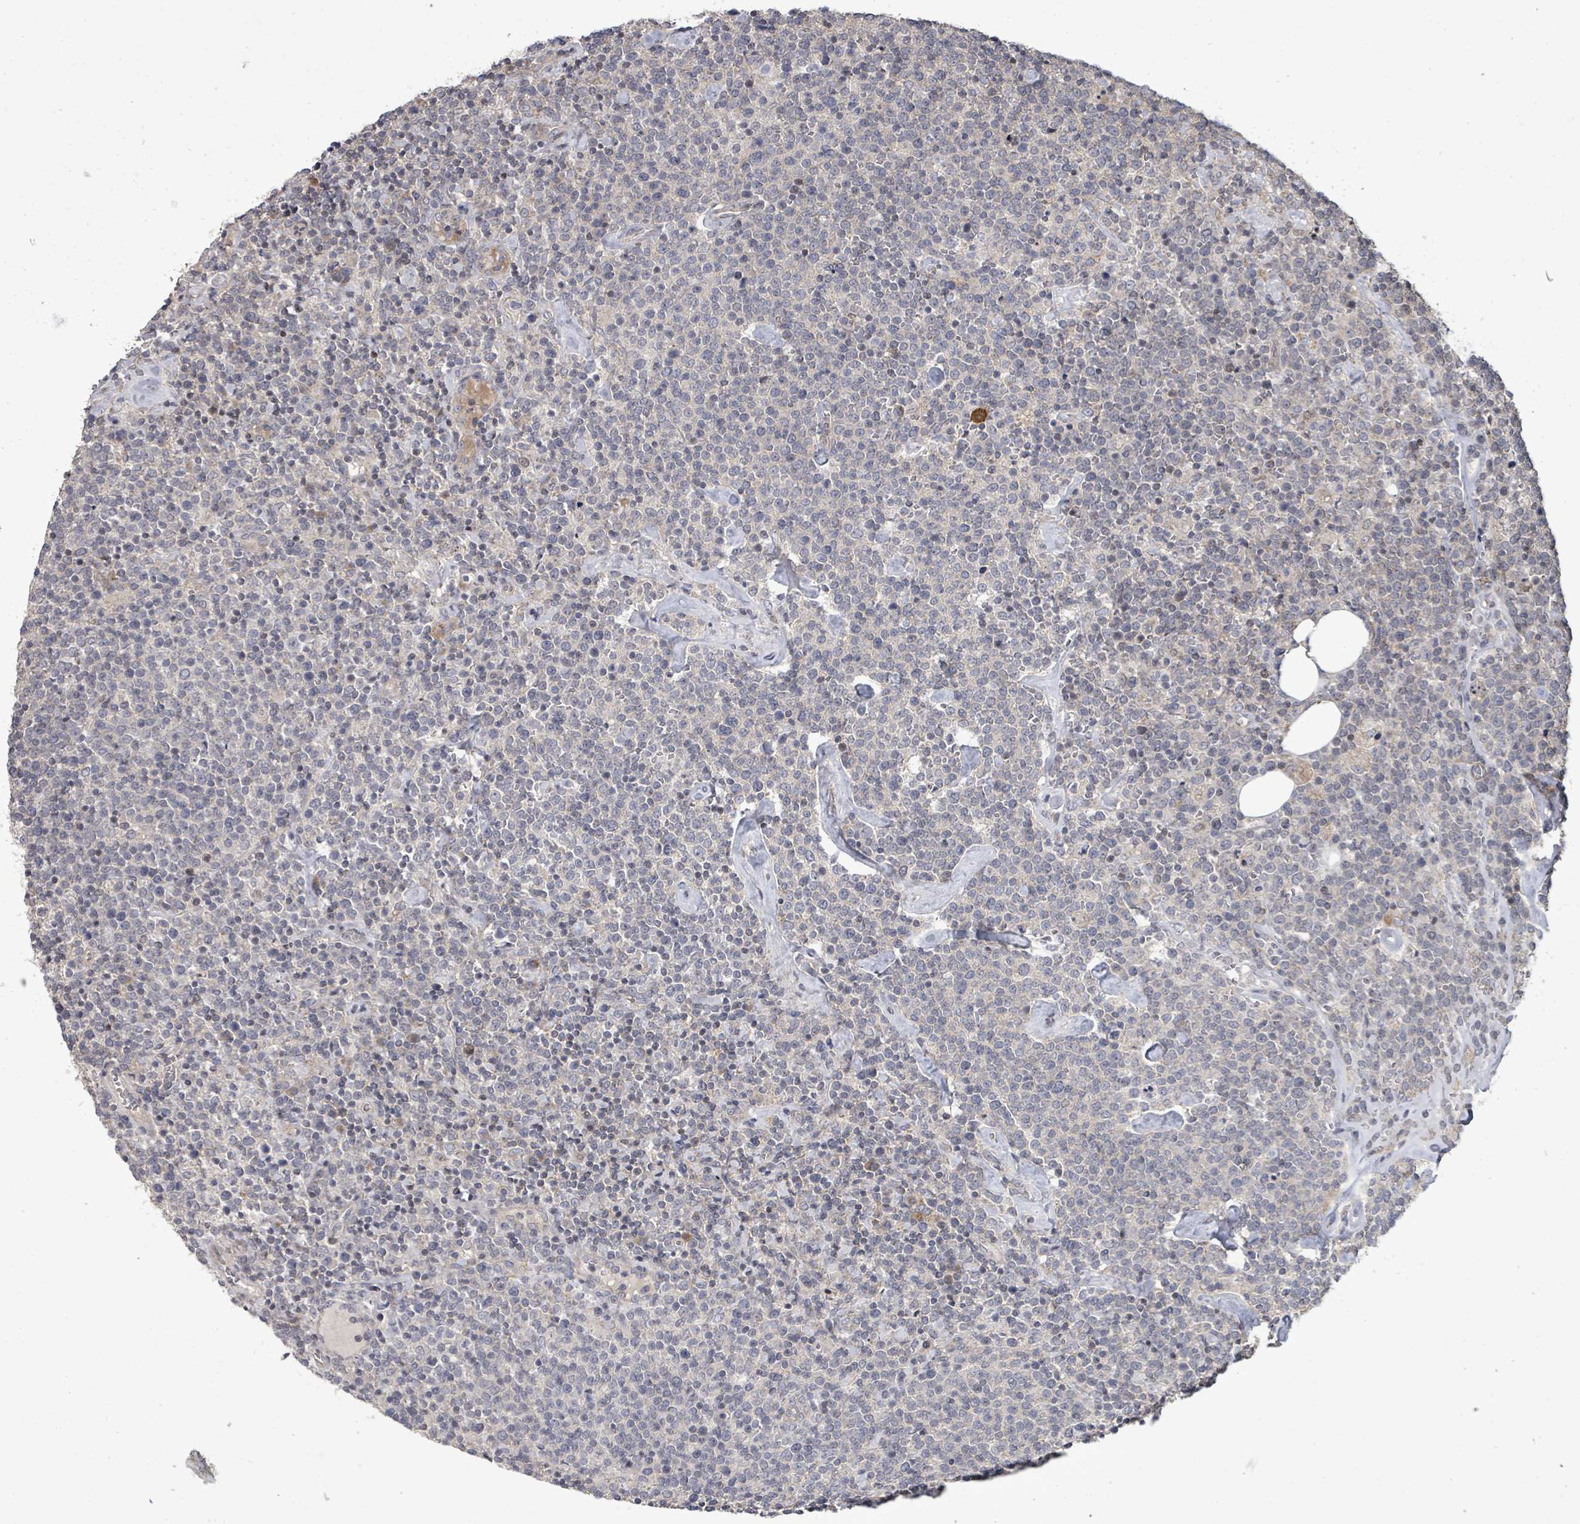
{"staining": {"intensity": "negative", "quantity": "none", "location": "none"}, "tissue": "lymphoma", "cell_type": "Tumor cells", "image_type": "cancer", "snomed": [{"axis": "morphology", "description": "Malignant lymphoma, non-Hodgkin's type, High grade"}, {"axis": "topography", "description": "Lymph node"}], "caption": "This is a image of IHC staining of malignant lymphoma, non-Hodgkin's type (high-grade), which shows no staining in tumor cells.", "gene": "KRTAP27-1", "patient": {"sex": "male", "age": 61}}